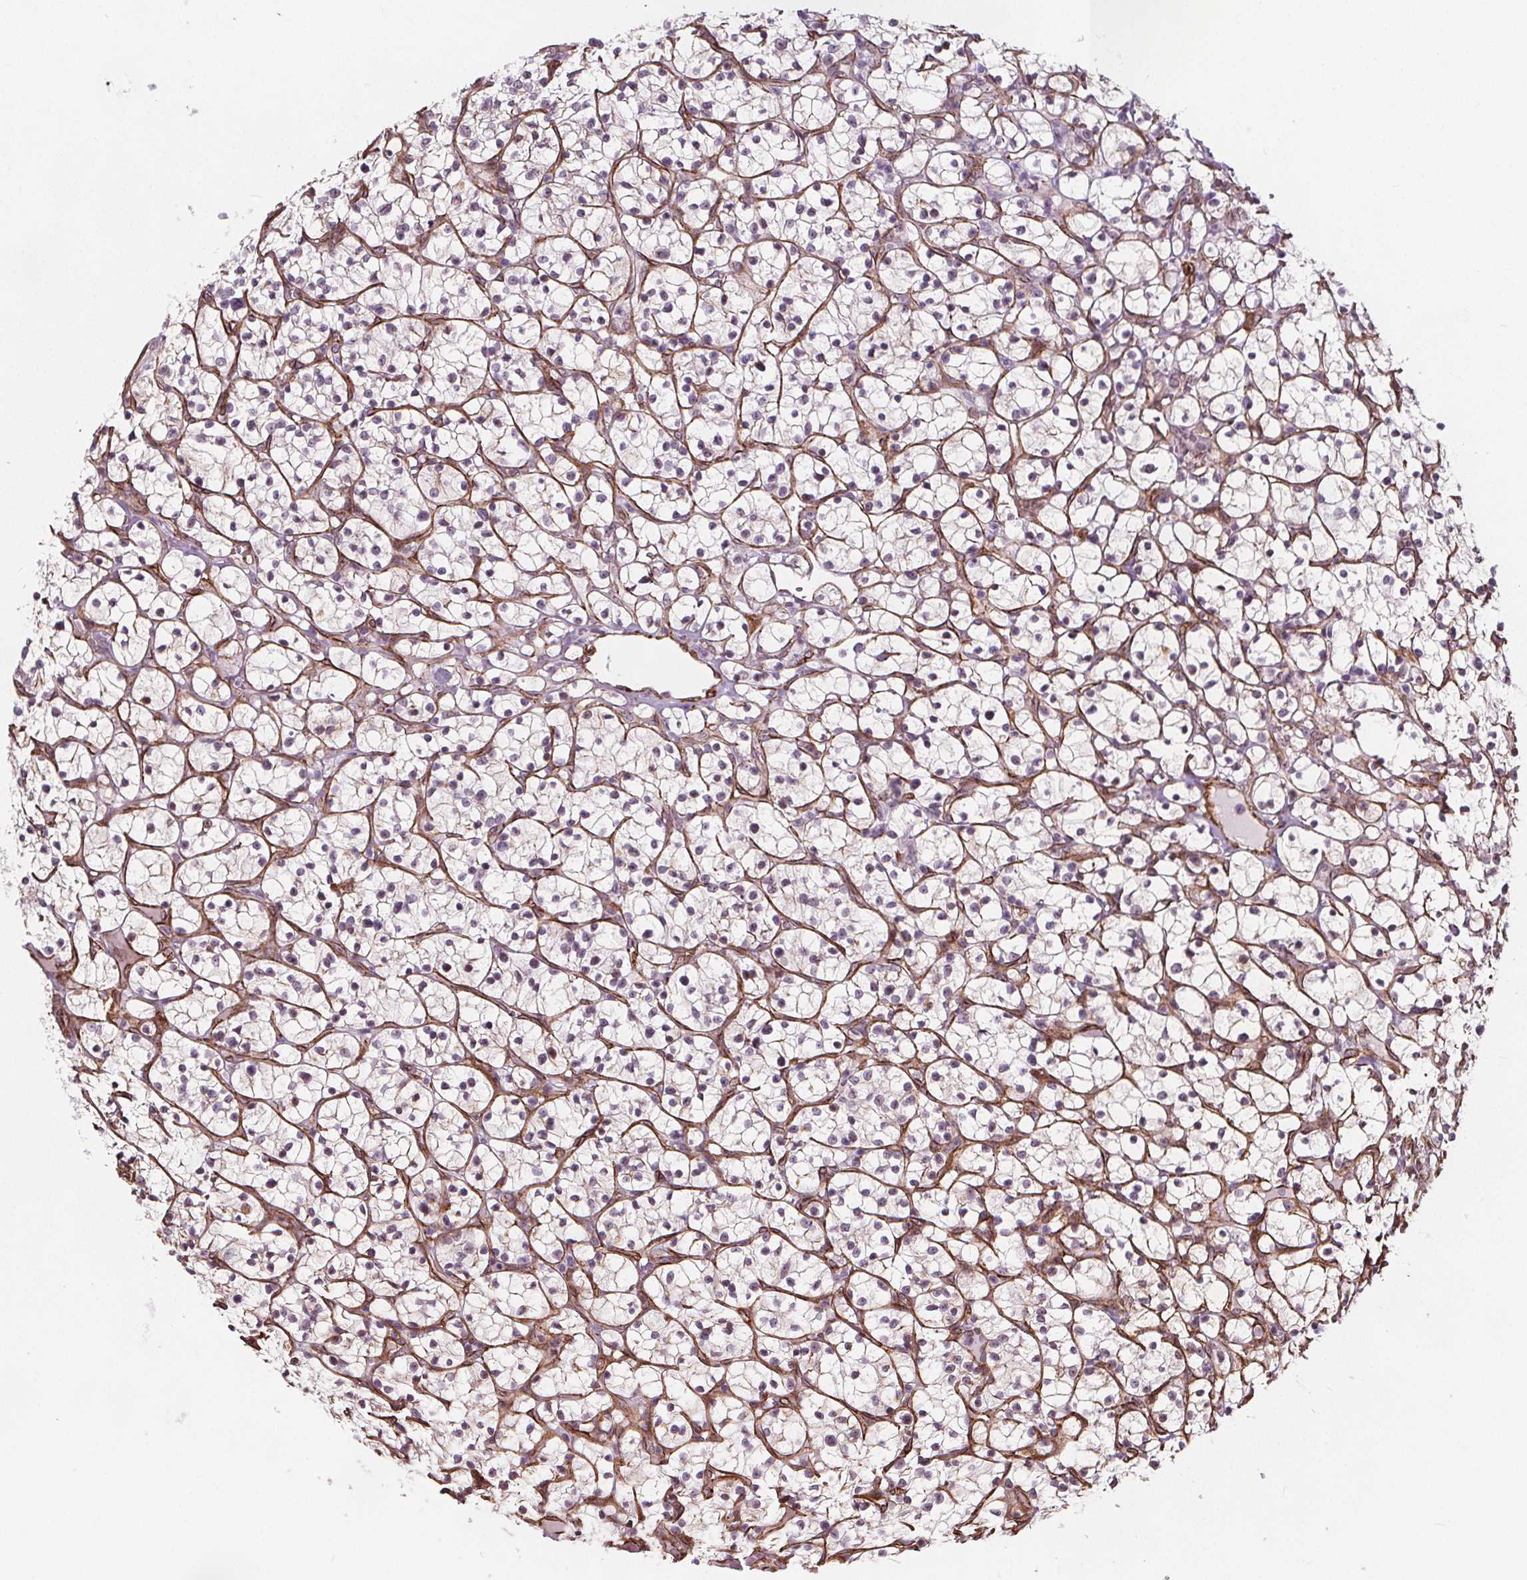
{"staining": {"intensity": "weak", "quantity": "25%-75%", "location": "nuclear"}, "tissue": "renal cancer", "cell_type": "Tumor cells", "image_type": "cancer", "snomed": [{"axis": "morphology", "description": "Adenocarcinoma, NOS"}, {"axis": "topography", "description": "Kidney"}], "caption": "Immunohistochemistry staining of renal adenocarcinoma, which displays low levels of weak nuclear staining in about 25%-75% of tumor cells indicating weak nuclear protein staining. The staining was performed using DAB (brown) for protein detection and nuclei were counterstained in hematoxylin (blue).", "gene": "HAS1", "patient": {"sex": "female", "age": 64}}